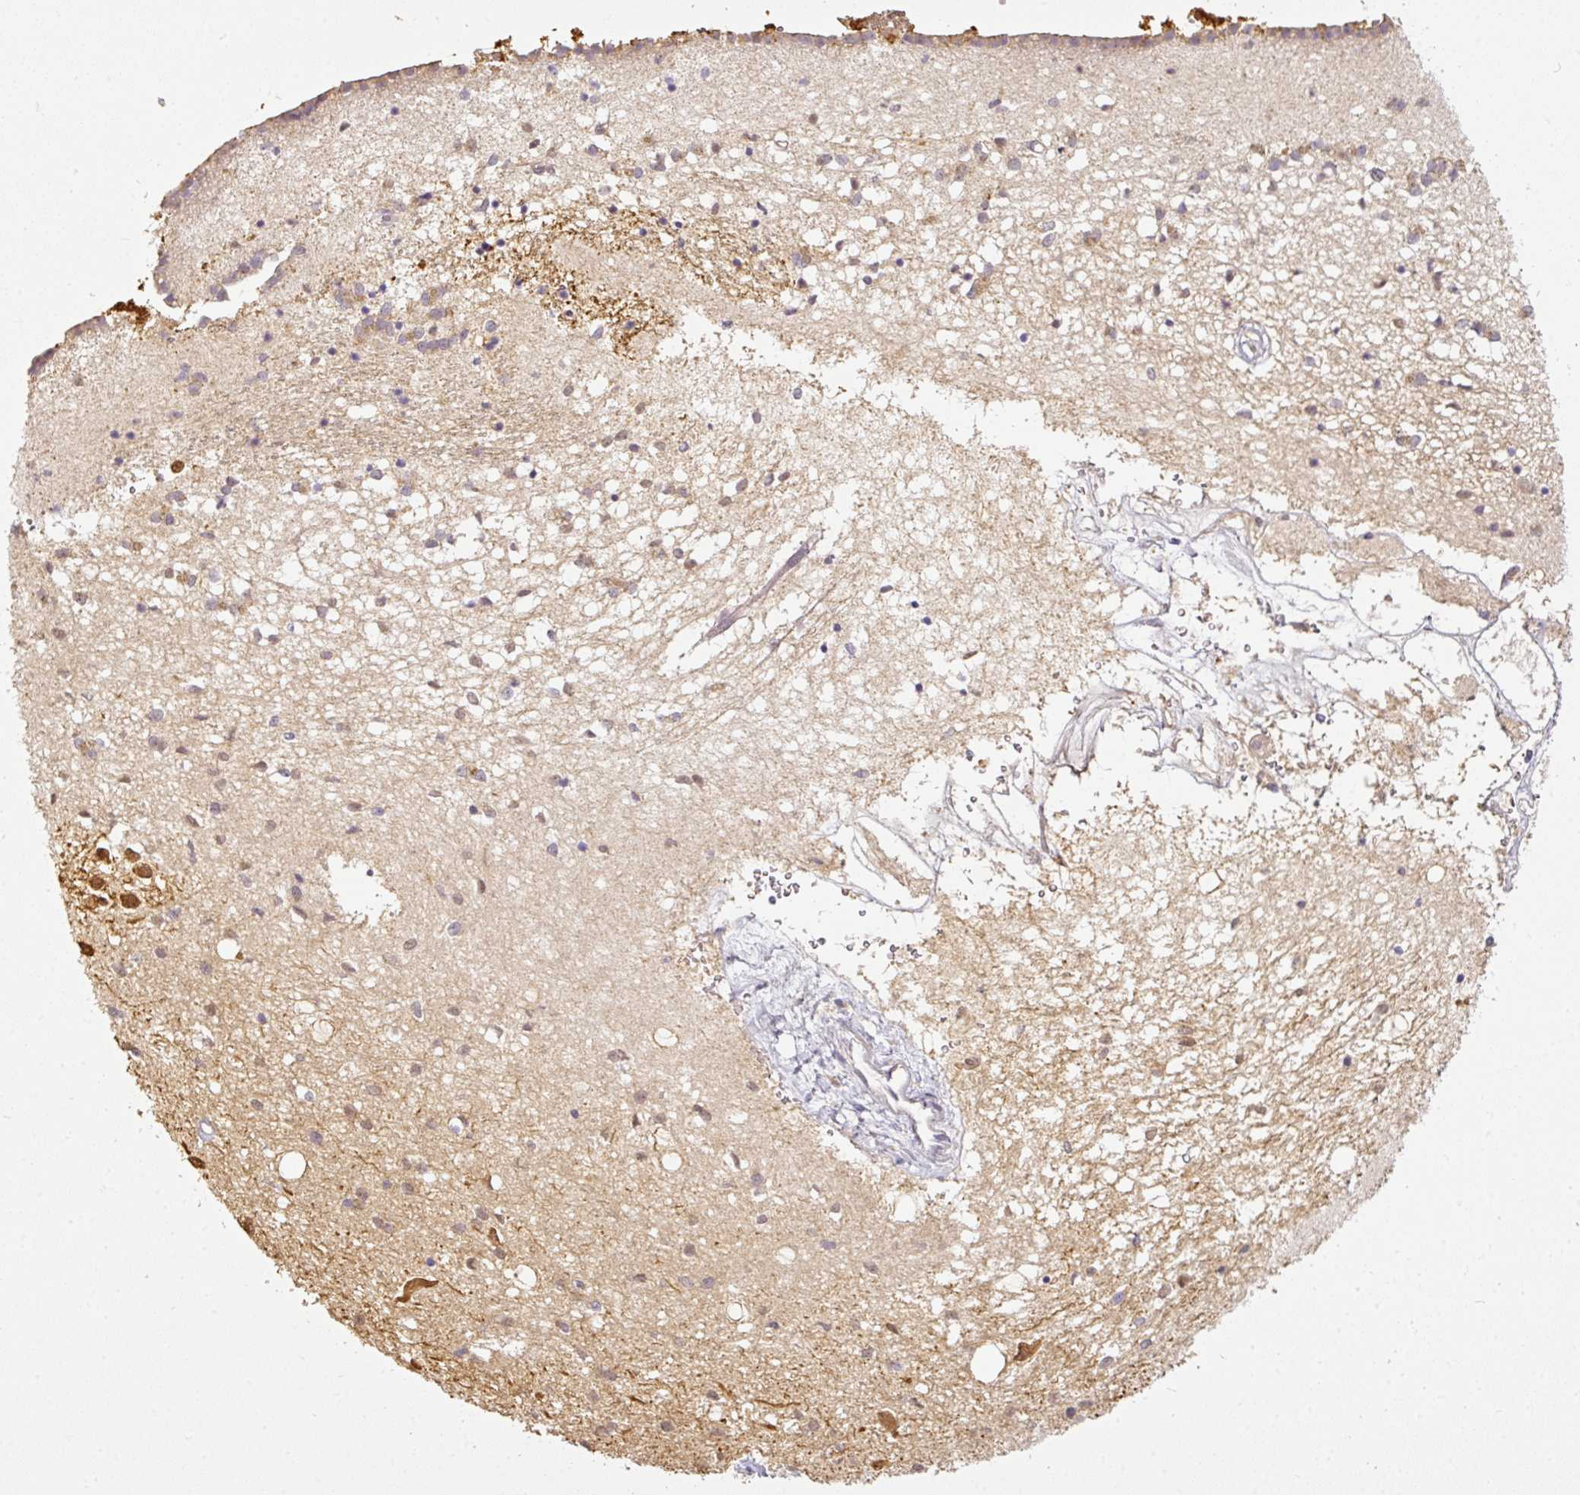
{"staining": {"intensity": "weak", "quantity": "<25%", "location": "cytoplasmic/membranous"}, "tissue": "caudate", "cell_type": "Glial cells", "image_type": "normal", "snomed": [{"axis": "morphology", "description": "Normal tissue, NOS"}, {"axis": "topography", "description": "Lateral ventricle wall"}], "caption": "Immunohistochemistry (IHC) photomicrograph of unremarkable caudate: human caudate stained with DAB displays no significant protein expression in glial cells.", "gene": "ANKRD18A", "patient": {"sex": "male", "age": 70}}